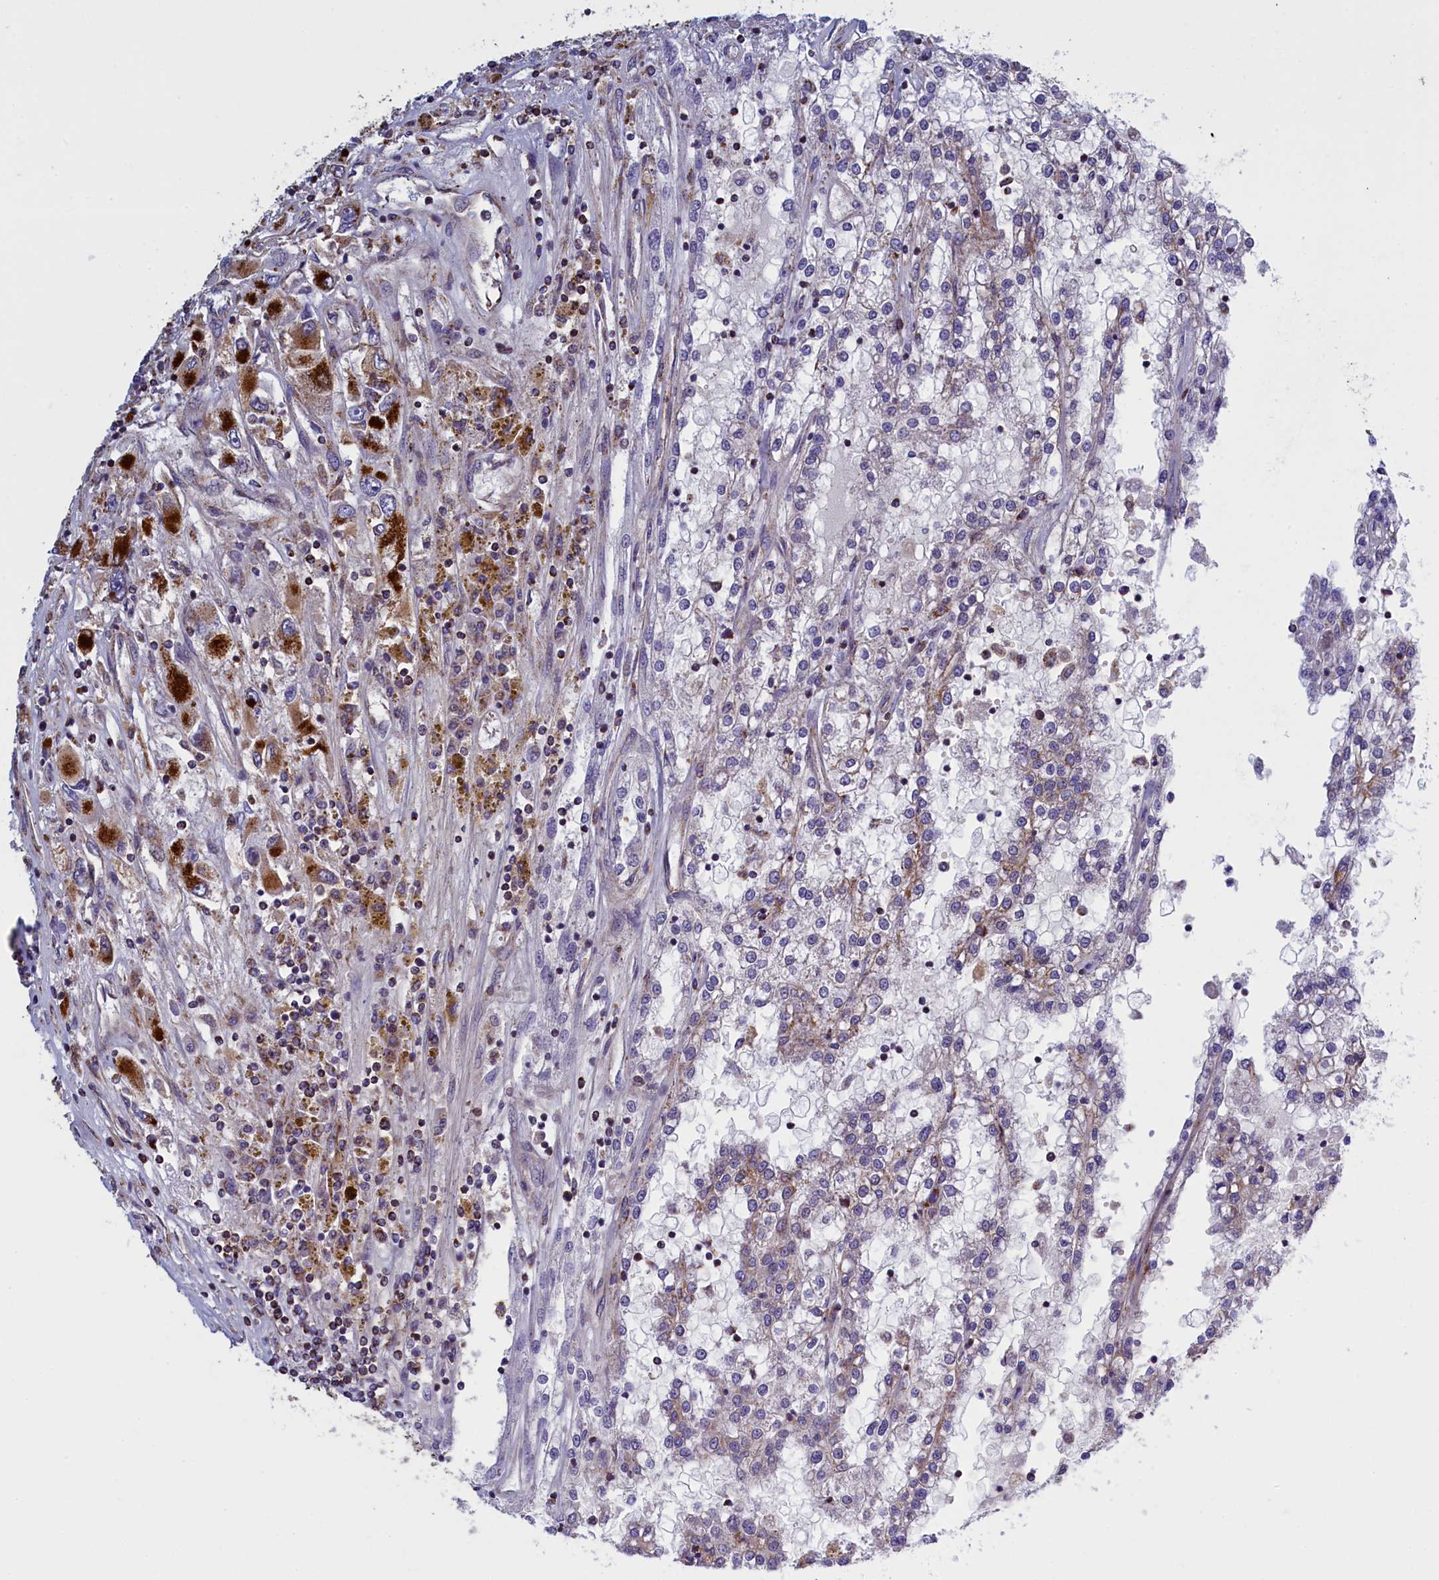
{"staining": {"intensity": "strong", "quantity": "25%-75%", "location": "cytoplasmic/membranous"}, "tissue": "renal cancer", "cell_type": "Tumor cells", "image_type": "cancer", "snomed": [{"axis": "morphology", "description": "Adenocarcinoma, NOS"}, {"axis": "topography", "description": "Kidney"}], "caption": "This histopathology image reveals renal cancer (adenocarcinoma) stained with immunohistochemistry to label a protein in brown. The cytoplasmic/membranous of tumor cells show strong positivity for the protein. Nuclei are counter-stained blue.", "gene": "IFT122", "patient": {"sex": "female", "age": 52}}